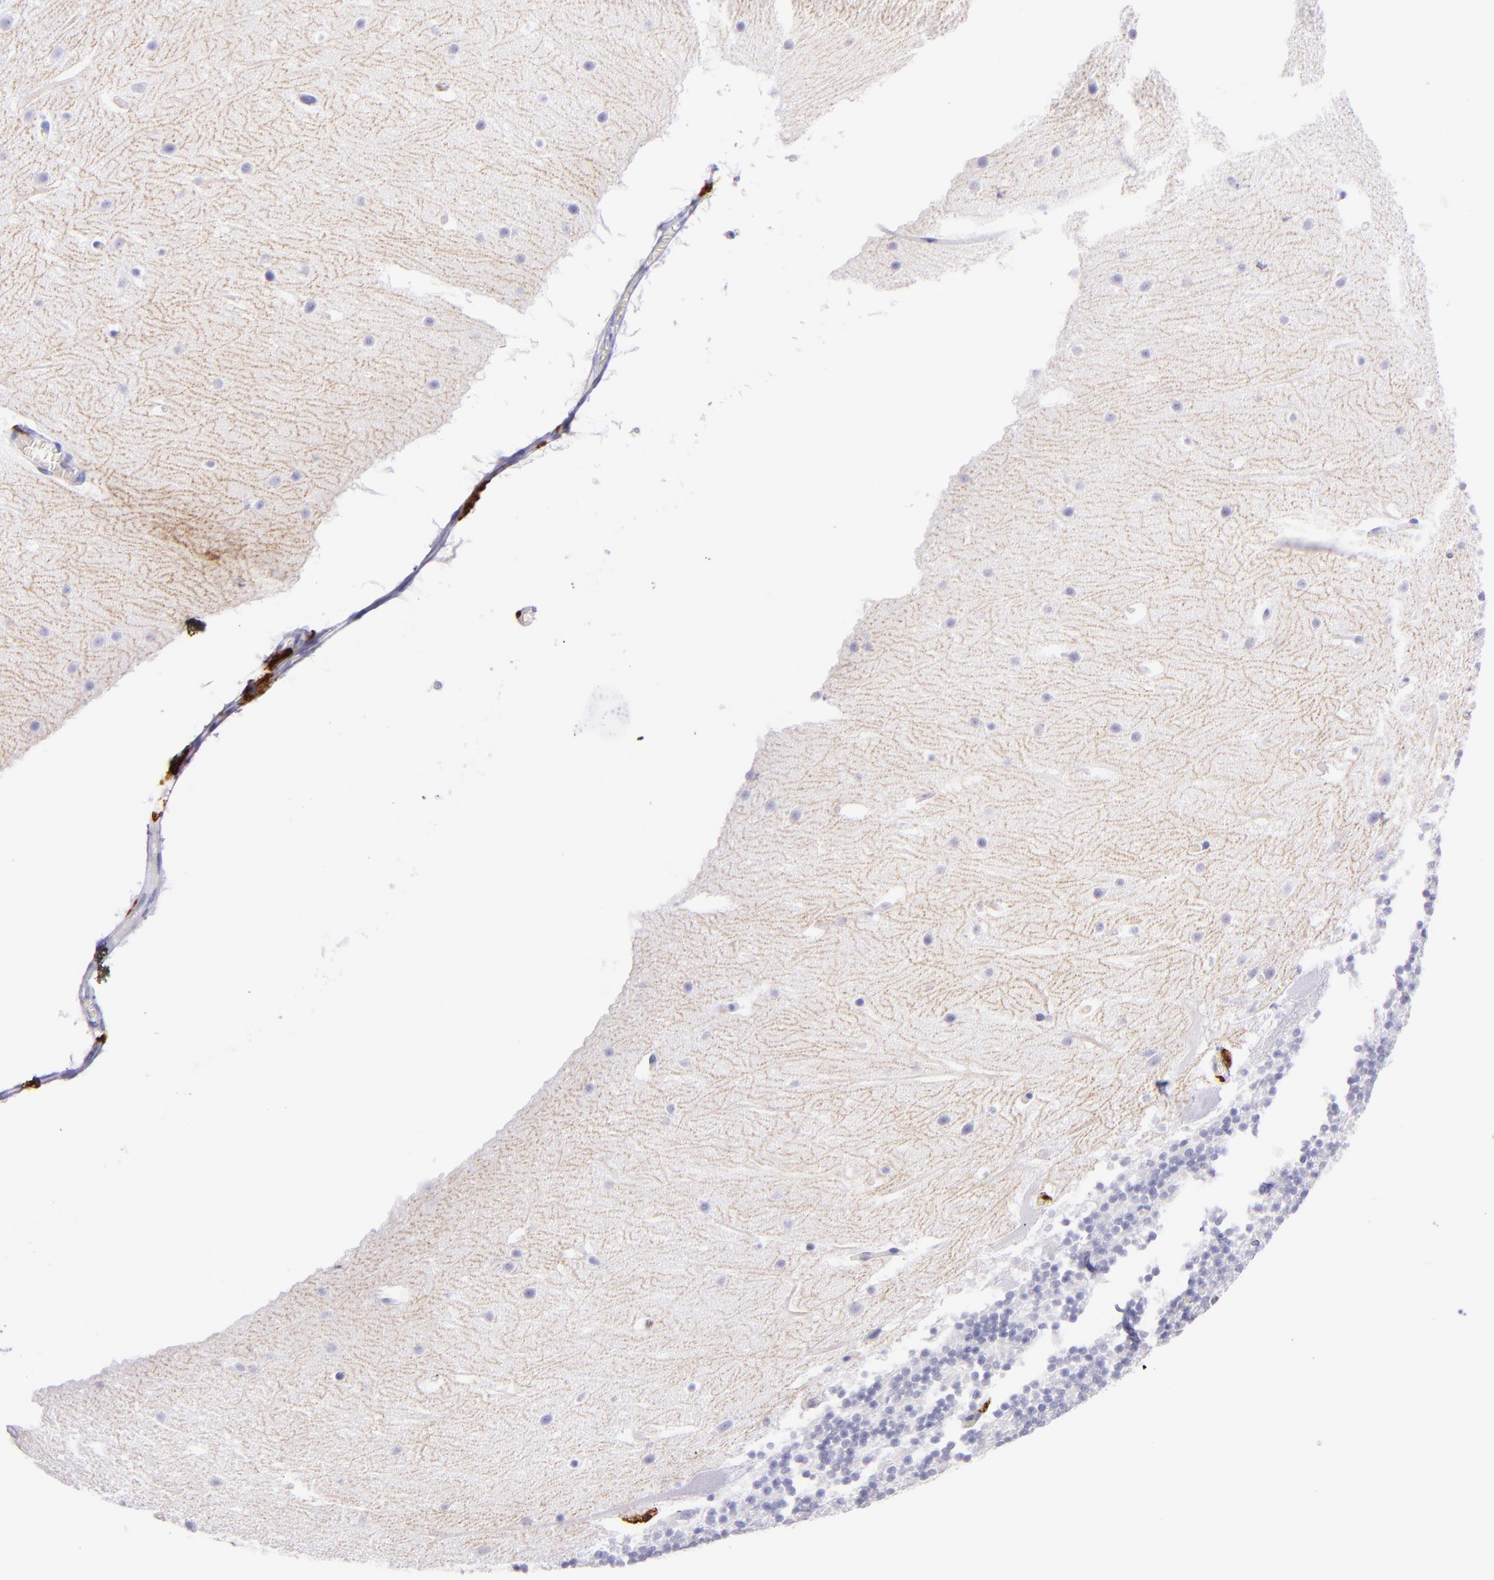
{"staining": {"intensity": "negative", "quantity": "none", "location": "none"}, "tissue": "cerebellum", "cell_type": "Cells in granular layer", "image_type": "normal", "snomed": [{"axis": "morphology", "description": "Normal tissue, NOS"}, {"axis": "topography", "description": "Cerebellum"}], "caption": "Histopathology image shows no protein positivity in cells in granular layer of benign cerebellum. (Stains: DAB (3,3'-diaminobenzidine) immunohistochemistry (IHC) with hematoxylin counter stain, Microscopy: brightfield microscopy at high magnification).", "gene": "CD163", "patient": {"sex": "male", "age": 45}}